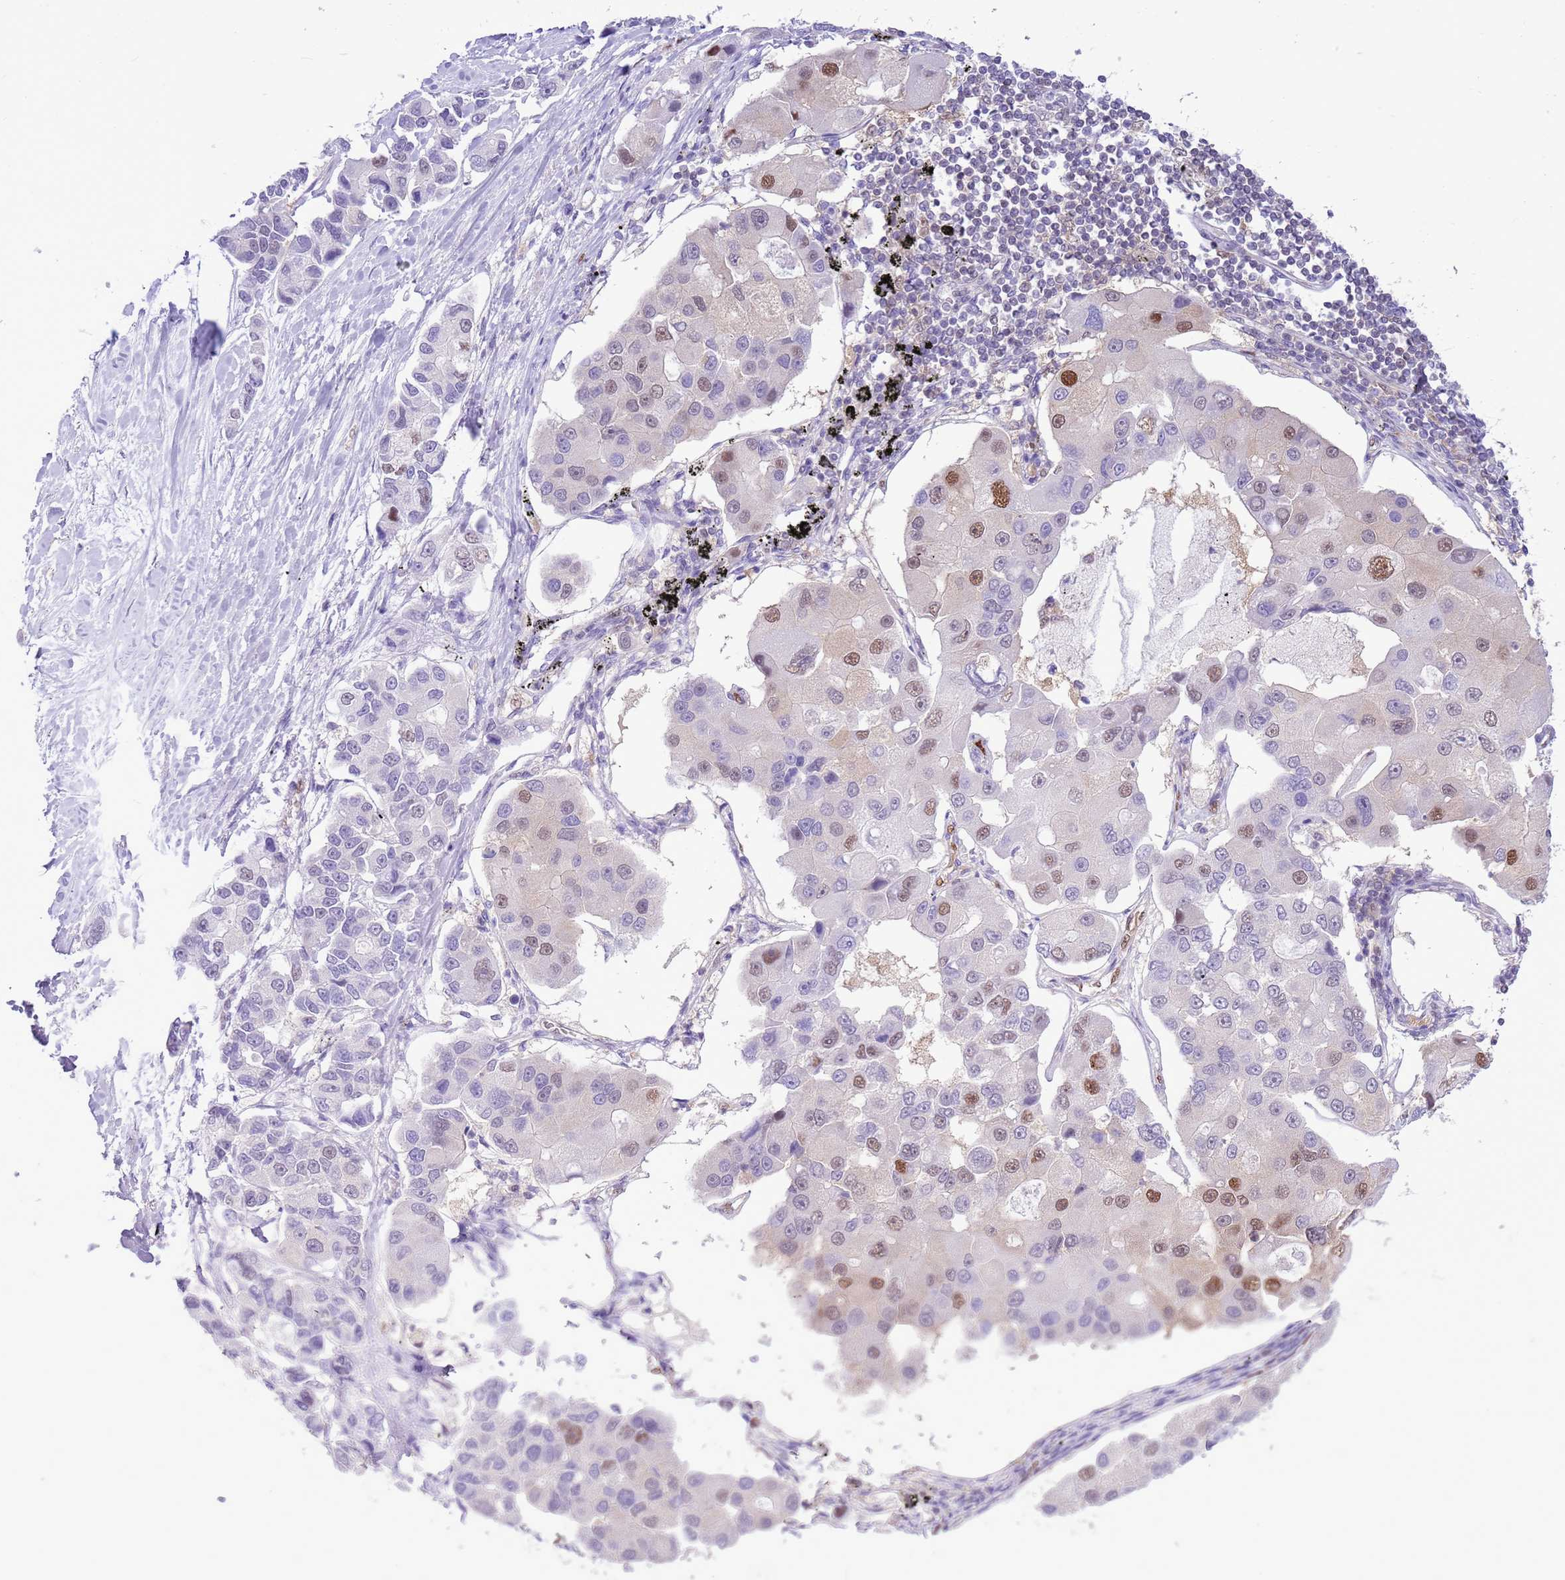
{"staining": {"intensity": "moderate", "quantity": "<25%", "location": "nuclear"}, "tissue": "lung cancer", "cell_type": "Tumor cells", "image_type": "cancer", "snomed": [{"axis": "morphology", "description": "Adenocarcinoma, NOS"}, {"axis": "topography", "description": "Lung"}], "caption": "Moderate nuclear expression is appreciated in approximately <25% of tumor cells in lung cancer (adenocarcinoma). (DAB IHC, brown staining for protein, blue staining for nuclei).", "gene": "DDI2", "patient": {"sex": "female", "age": 54}}